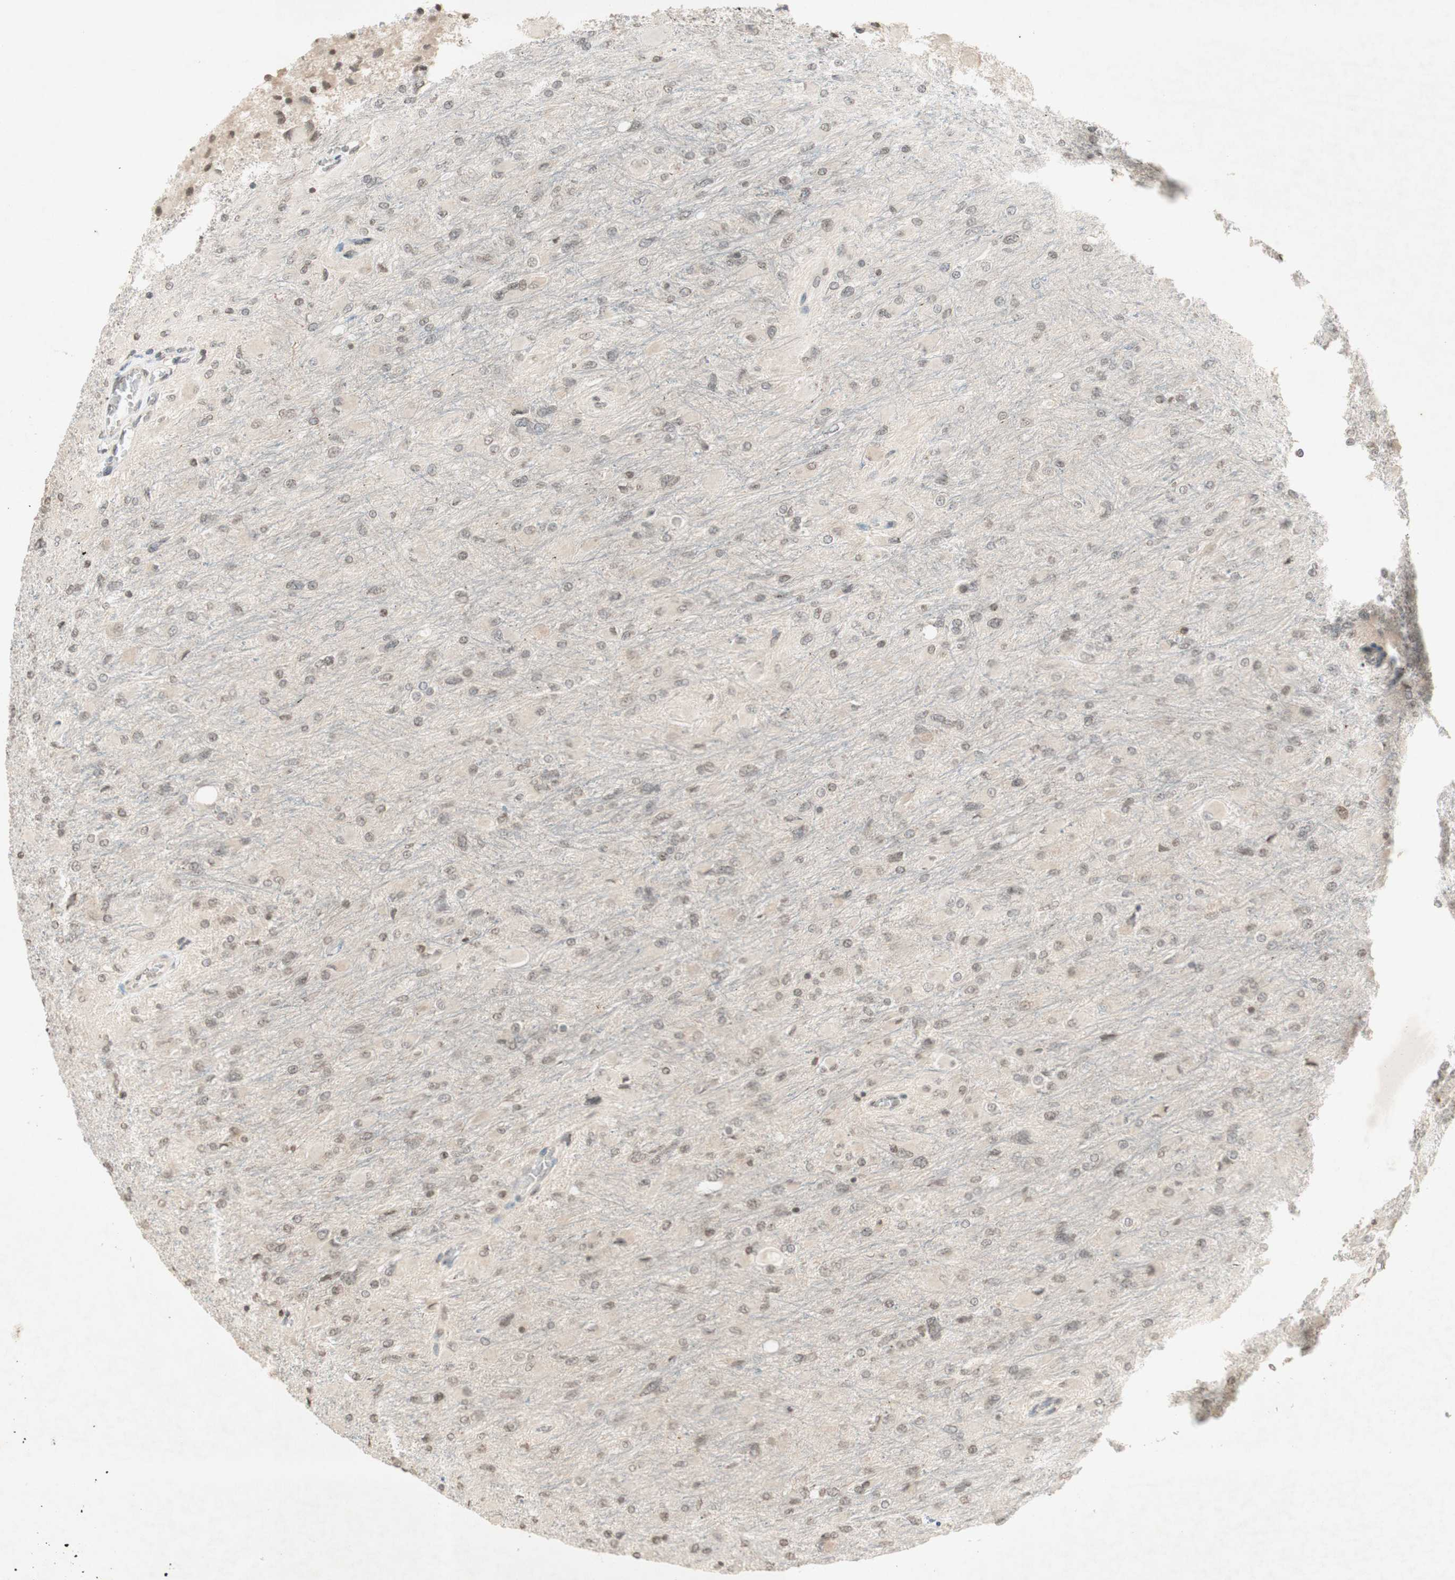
{"staining": {"intensity": "negative", "quantity": "none", "location": "none"}, "tissue": "glioma", "cell_type": "Tumor cells", "image_type": "cancer", "snomed": [{"axis": "morphology", "description": "Glioma, malignant, High grade"}, {"axis": "topography", "description": "Cerebral cortex"}], "caption": "Immunohistochemistry (IHC) of human glioma shows no positivity in tumor cells. (DAB immunohistochemistry (IHC), high magnification).", "gene": "GLI1", "patient": {"sex": "female", "age": 36}}